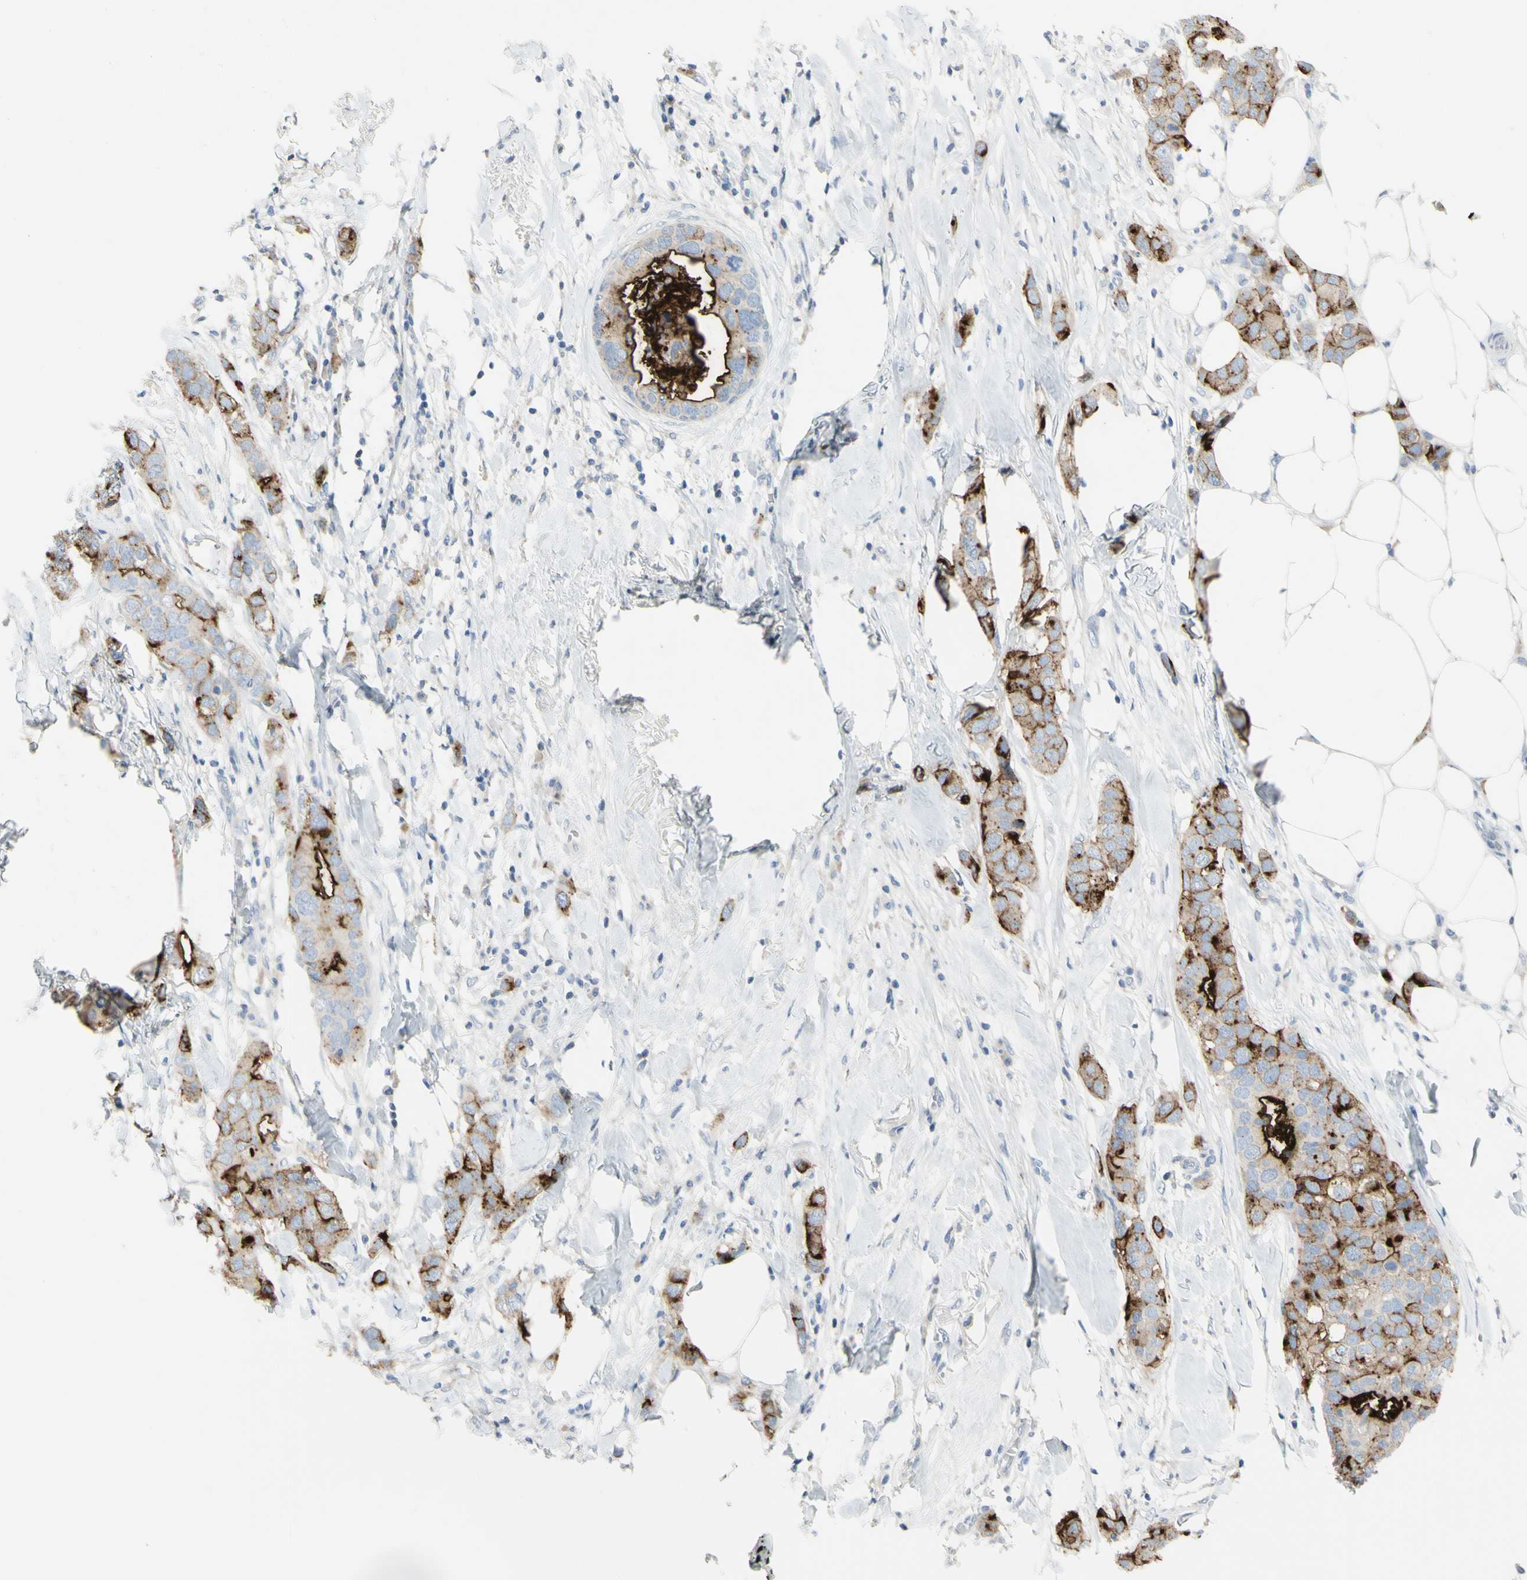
{"staining": {"intensity": "moderate", "quantity": ">75%", "location": "cytoplasmic/membranous"}, "tissue": "breast cancer", "cell_type": "Tumor cells", "image_type": "cancer", "snomed": [{"axis": "morphology", "description": "Duct carcinoma"}, {"axis": "topography", "description": "Breast"}], "caption": "This image demonstrates immunohistochemistry staining of human breast invasive ductal carcinoma, with medium moderate cytoplasmic/membranous staining in approximately >75% of tumor cells.", "gene": "MUC1", "patient": {"sex": "female", "age": 50}}